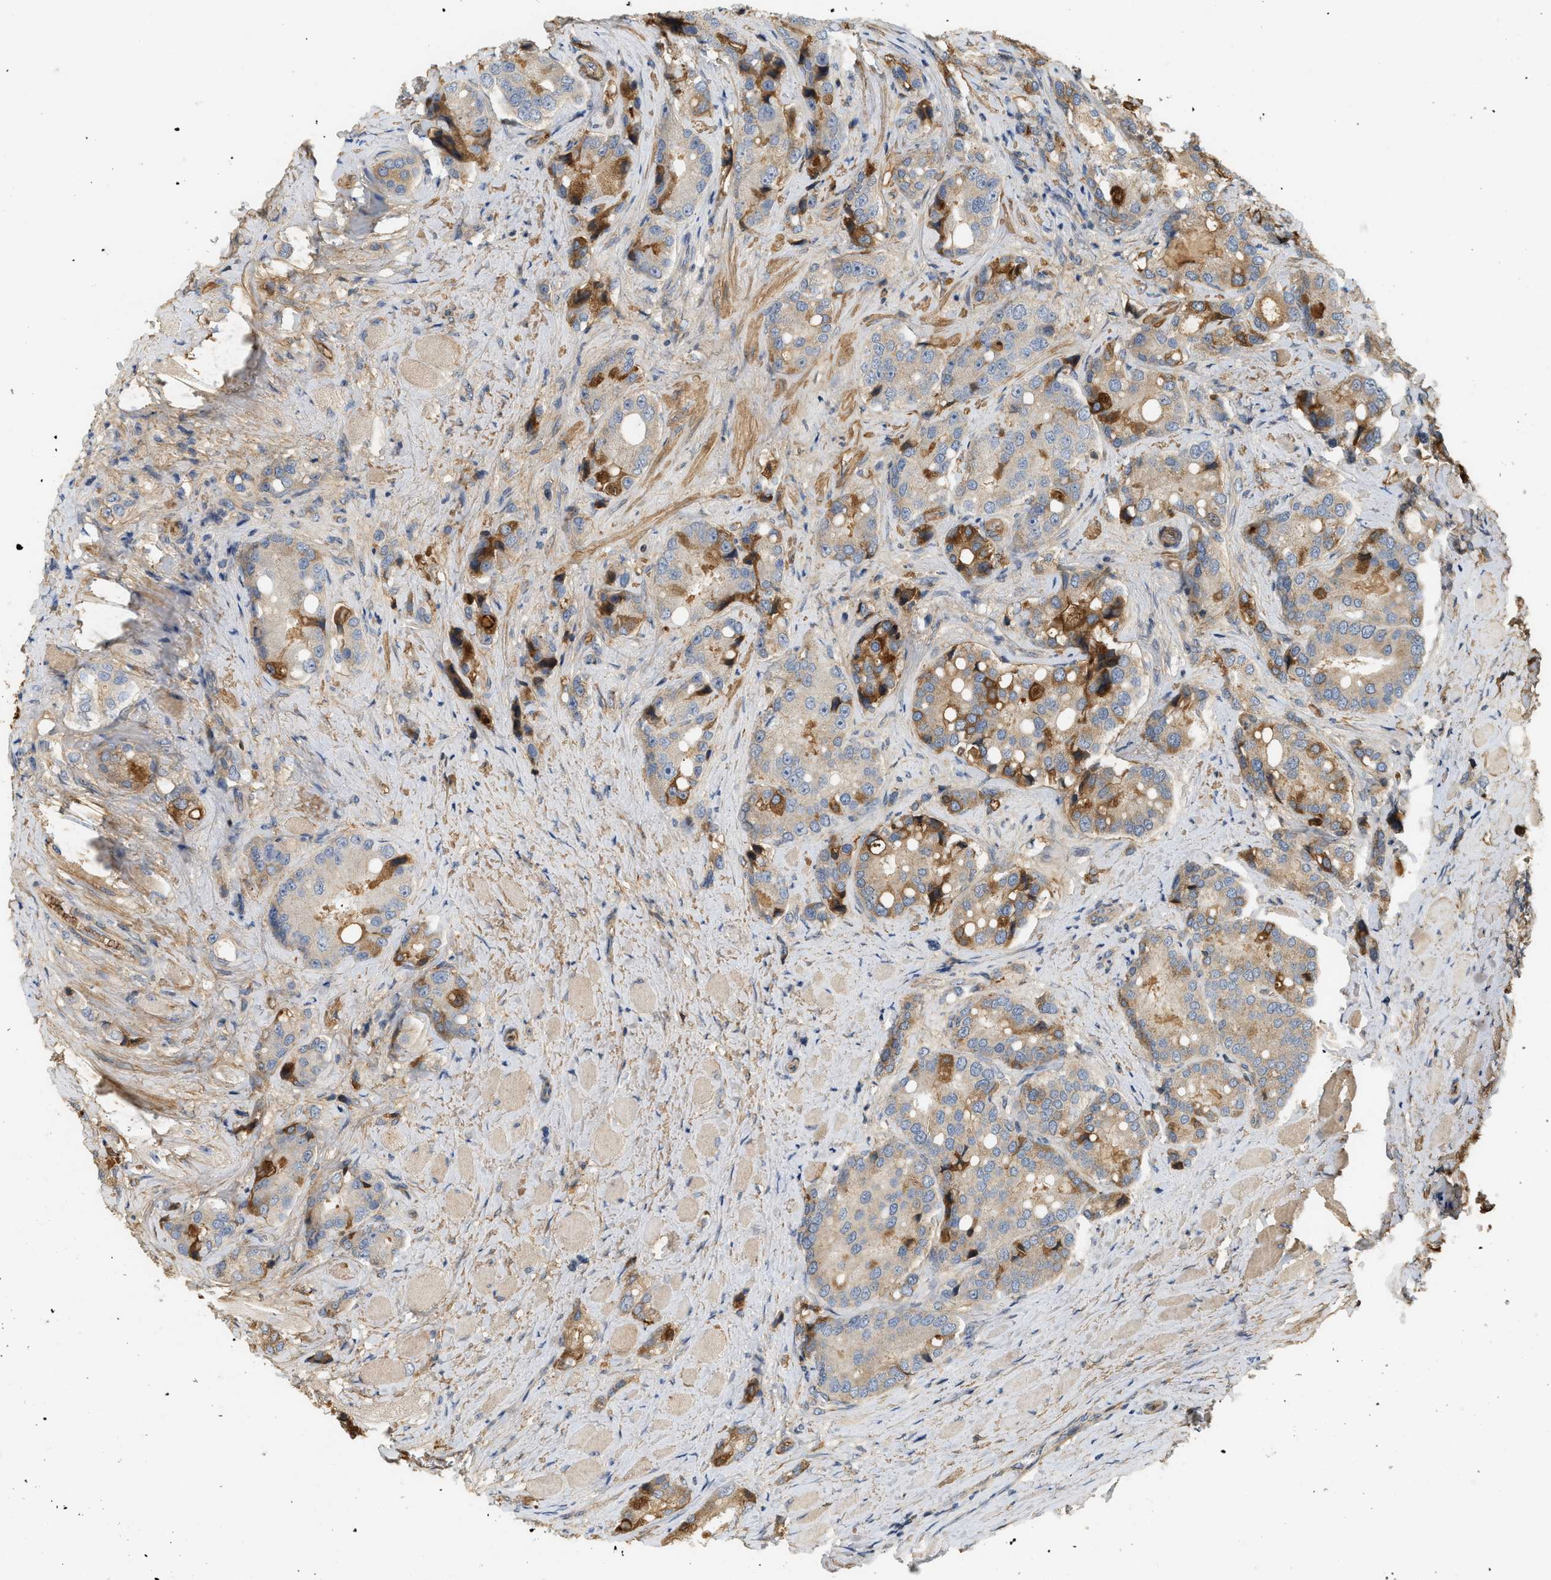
{"staining": {"intensity": "moderate", "quantity": "<25%", "location": "cytoplasmic/membranous"}, "tissue": "prostate cancer", "cell_type": "Tumor cells", "image_type": "cancer", "snomed": [{"axis": "morphology", "description": "Adenocarcinoma, High grade"}, {"axis": "topography", "description": "Prostate"}], "caption": "Adenocarcinoma (high-grade) (prostate) tissue exhibits moderate cytoplasmic/membranous expression in approximately <25% of tumor cells, visualized by immunohistochemistry.", "gene": "F8", "patient": {"sex": "male", "age": 50}}